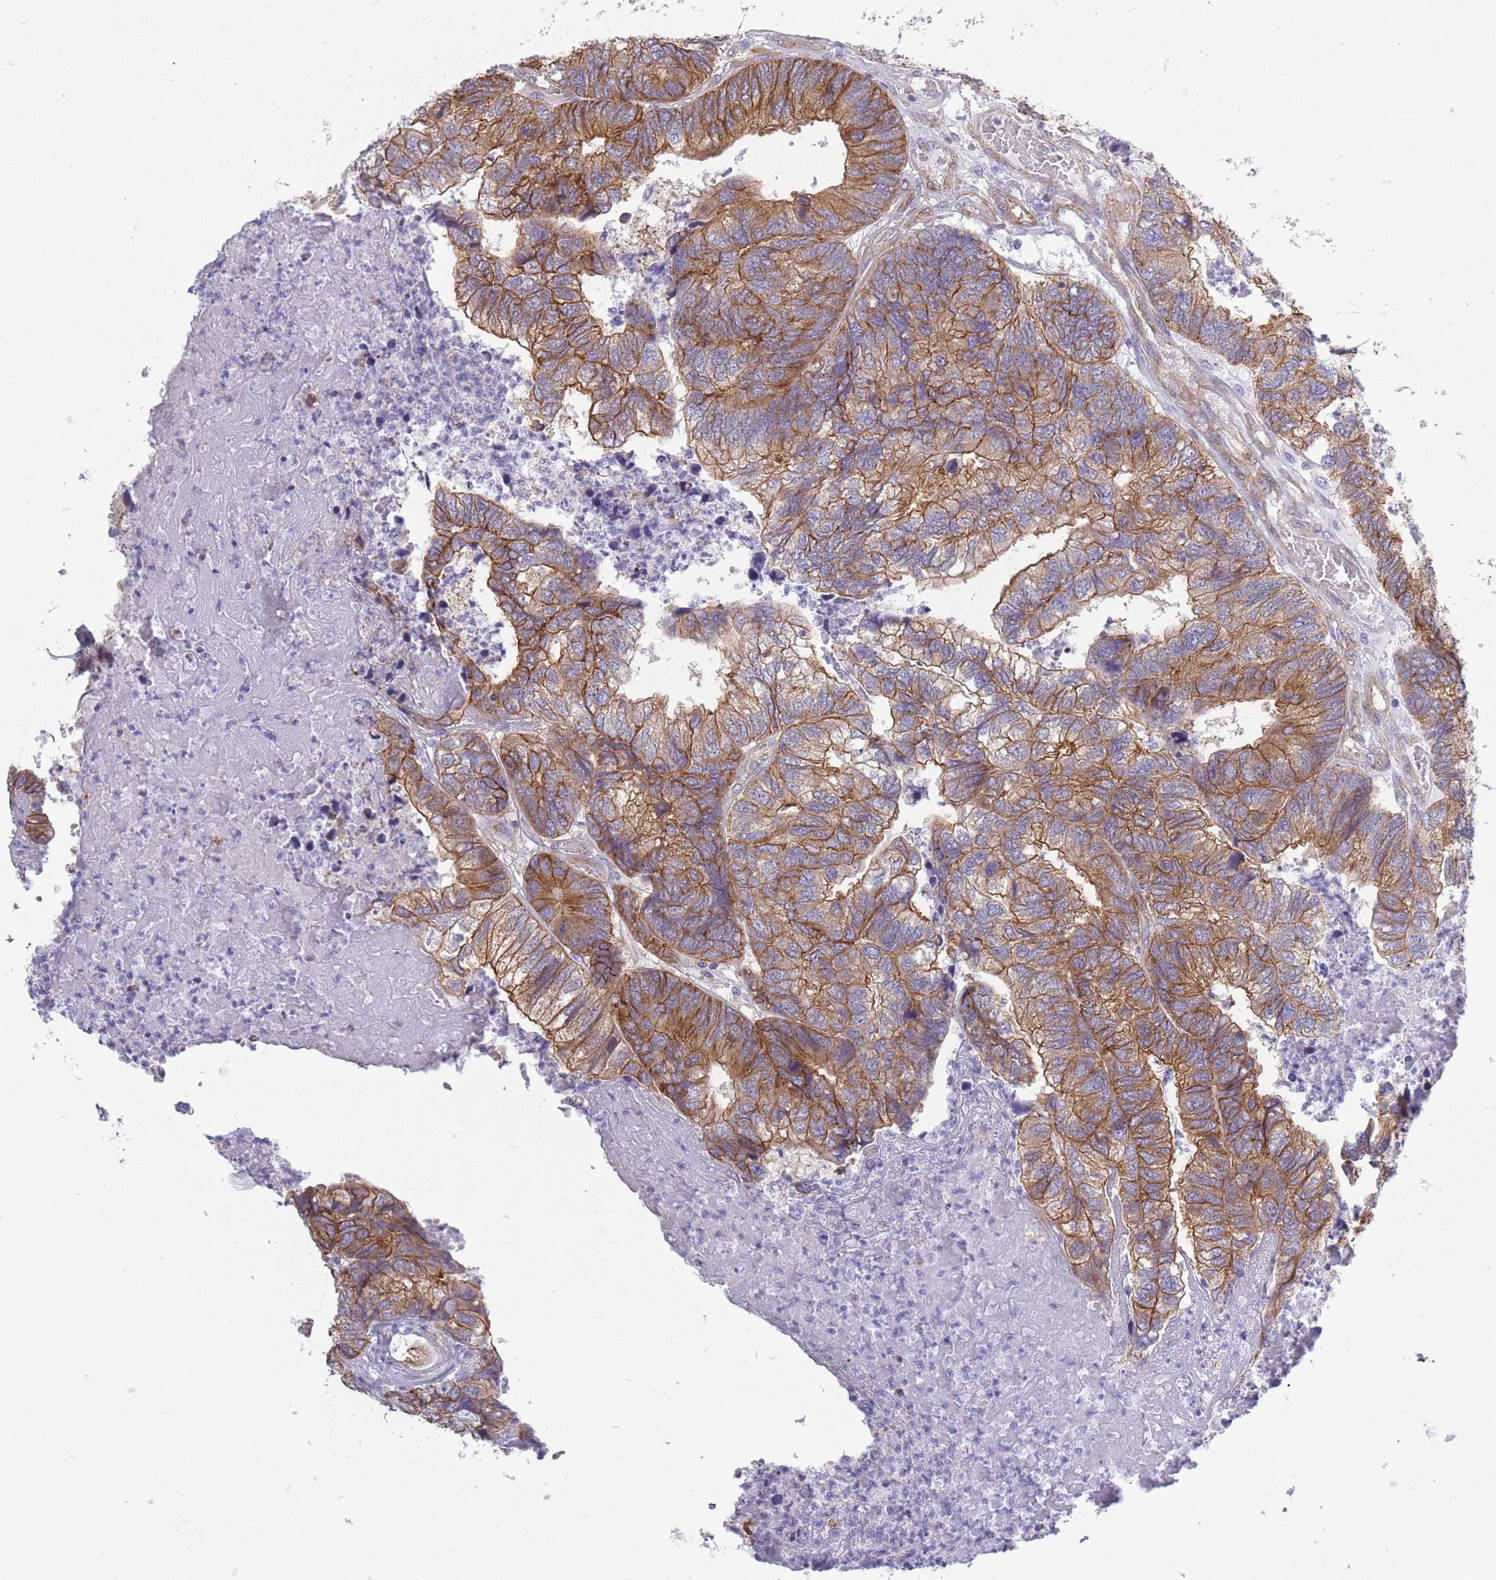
{"staining": {"intensity": "moderate", "quantity": ">75%", "location": "cytoplasmic/membranous"}, "tissue": "colorectal cancer", "cell_type": "Tumor cells", "image_type": "cancer", "snomed": [{"axis": "morphology", "description": "Adenocarcinoma, NOS"}, {"axis": "topography", "description": "Colon"}], "caption": "This histopathology image demonstrates IHC staining of human adenocarcinoma (colorectal), with medium moderate cytoplasmic/membranous staining in about >75% of tumor cells.", "gene": "ADD1", "patient": {"sex": "female", "age": 67}}